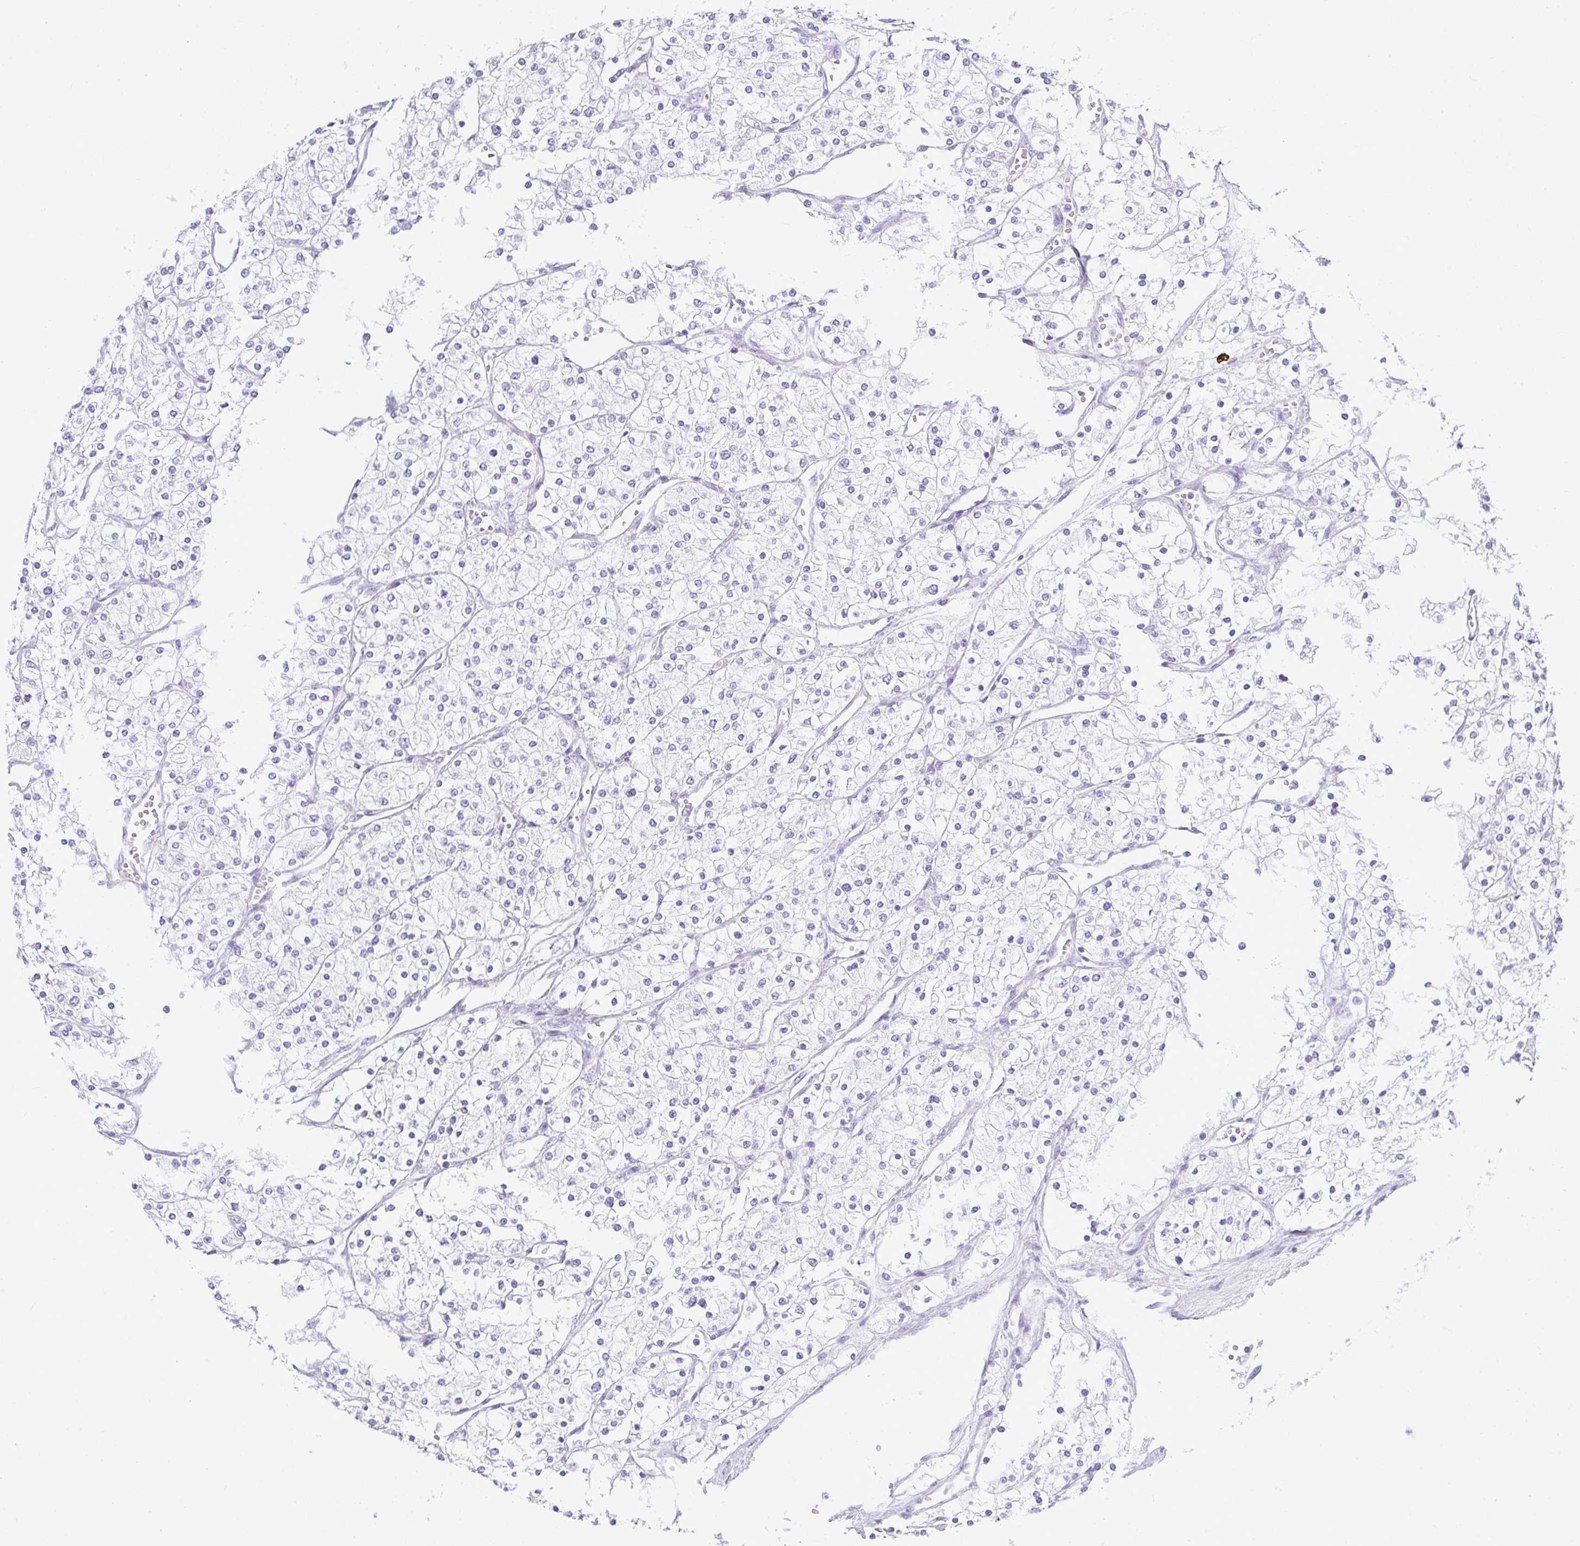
{"staining": {"intensity": "negative", "quantity": "none", "location": "none"}, "tissue": "renal cancer", "cell_type": "Tumor cells", "image_type": "cancer", "snomed": [{"axis": "morphology", "description": "Adenocarcinoma, NOS"}, {"axis": "topography", "description": "Kidney"}], "caption": "The image reveals no significant positivity in tumor cells of renal cancer.", "gene": "CDADC1", "patient": {"sex": "male", "age": 80}}